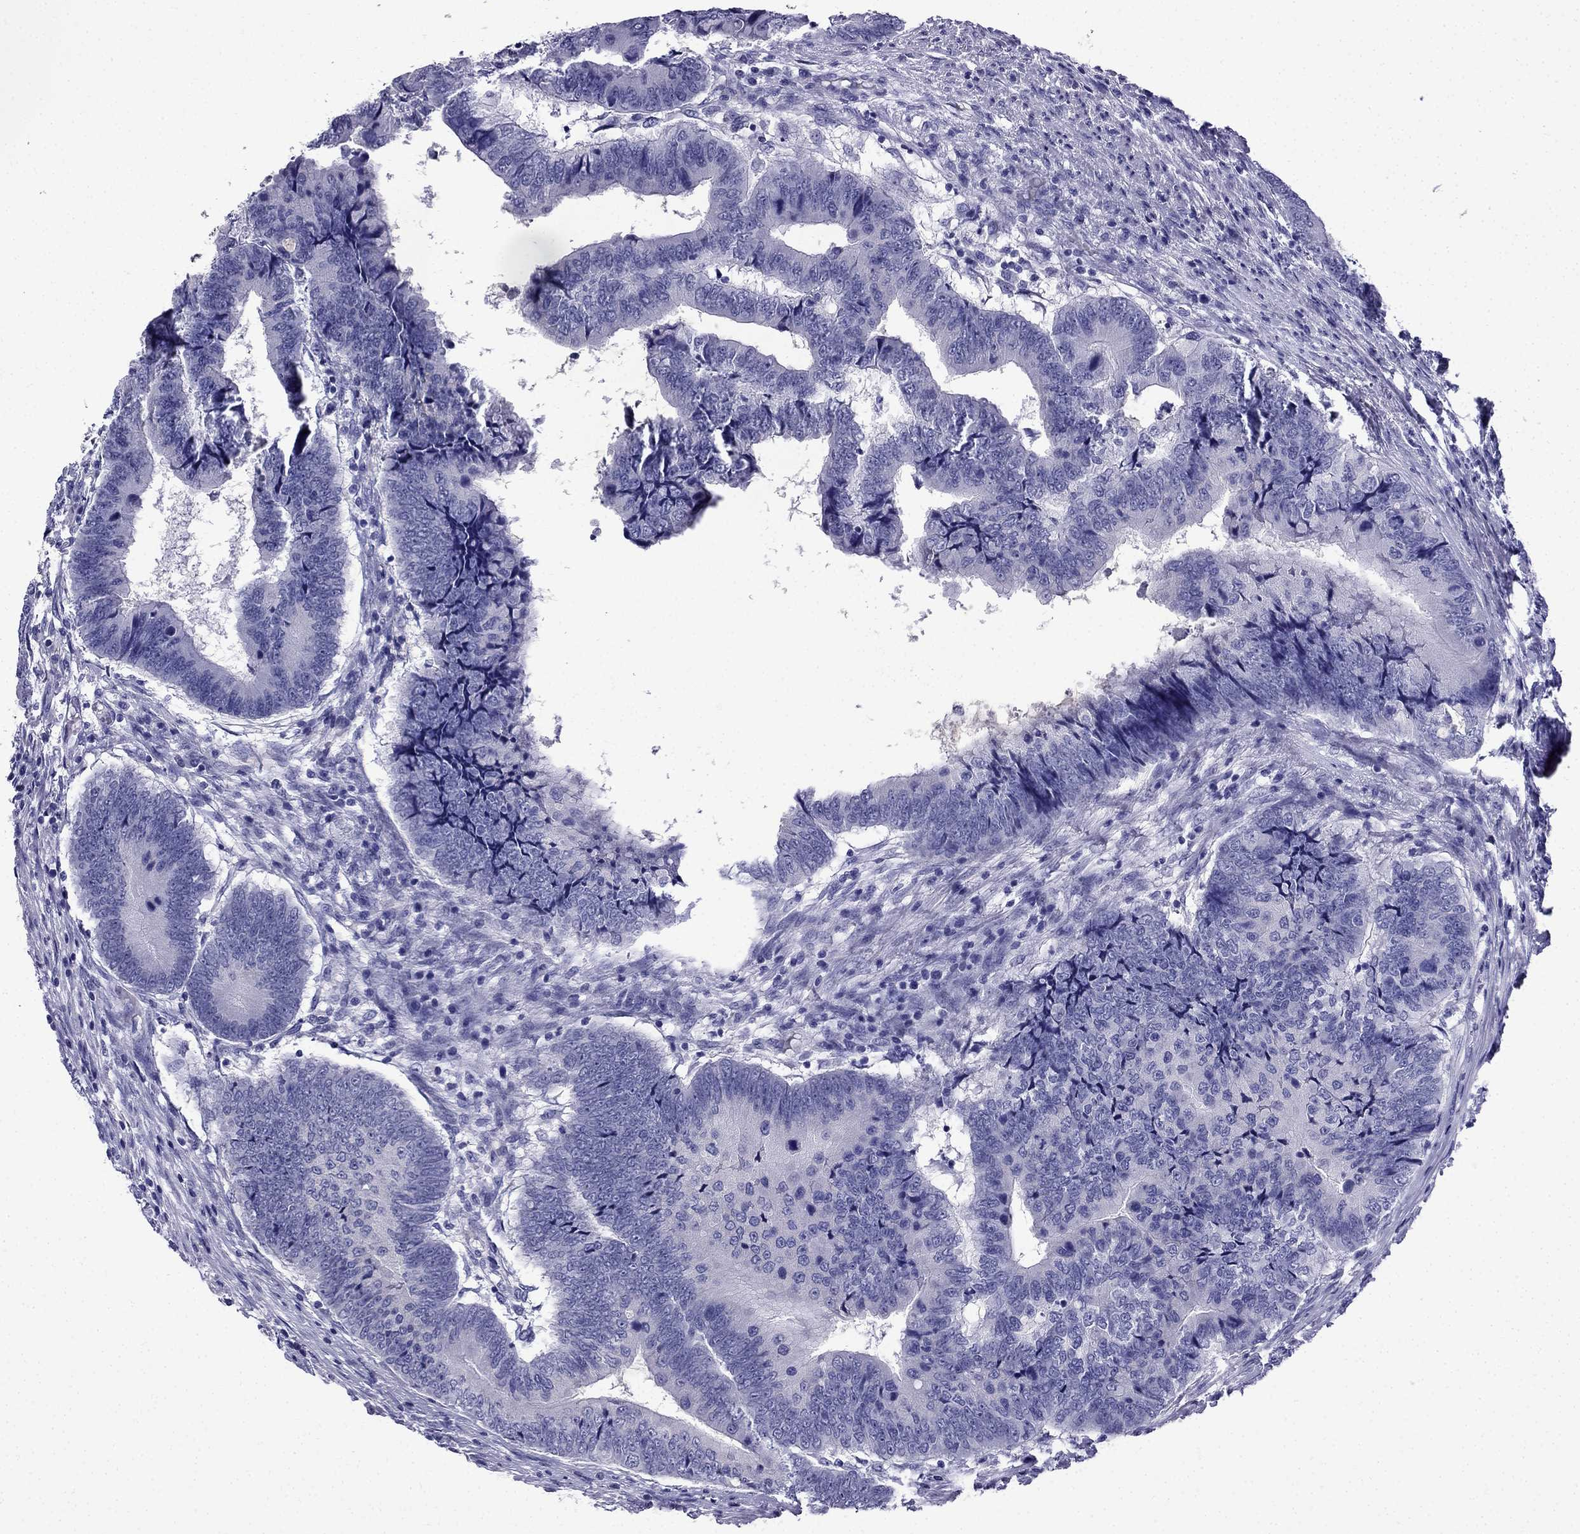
{"staining": {"intensity": "negative", "quantity": "none", "location": "none"}, "tissue": "colorectal cancer", "cell_type": "Tumor cells", "image_type": "cancer", "snomed": [{"axis": "morphology", "description": "Adenocarcinoma, NOS"}, {"axis": "topography", "description": "Colon"}], "caption": "High magnification brightfield microscopy of colorectal adenocarcinoma stained with DAB (brown) and counterstained with hematoxylin (blue): tumor cells show no significant staining.", "gene": "ERC2", "patient": {"sex": "male", "age": 53}}